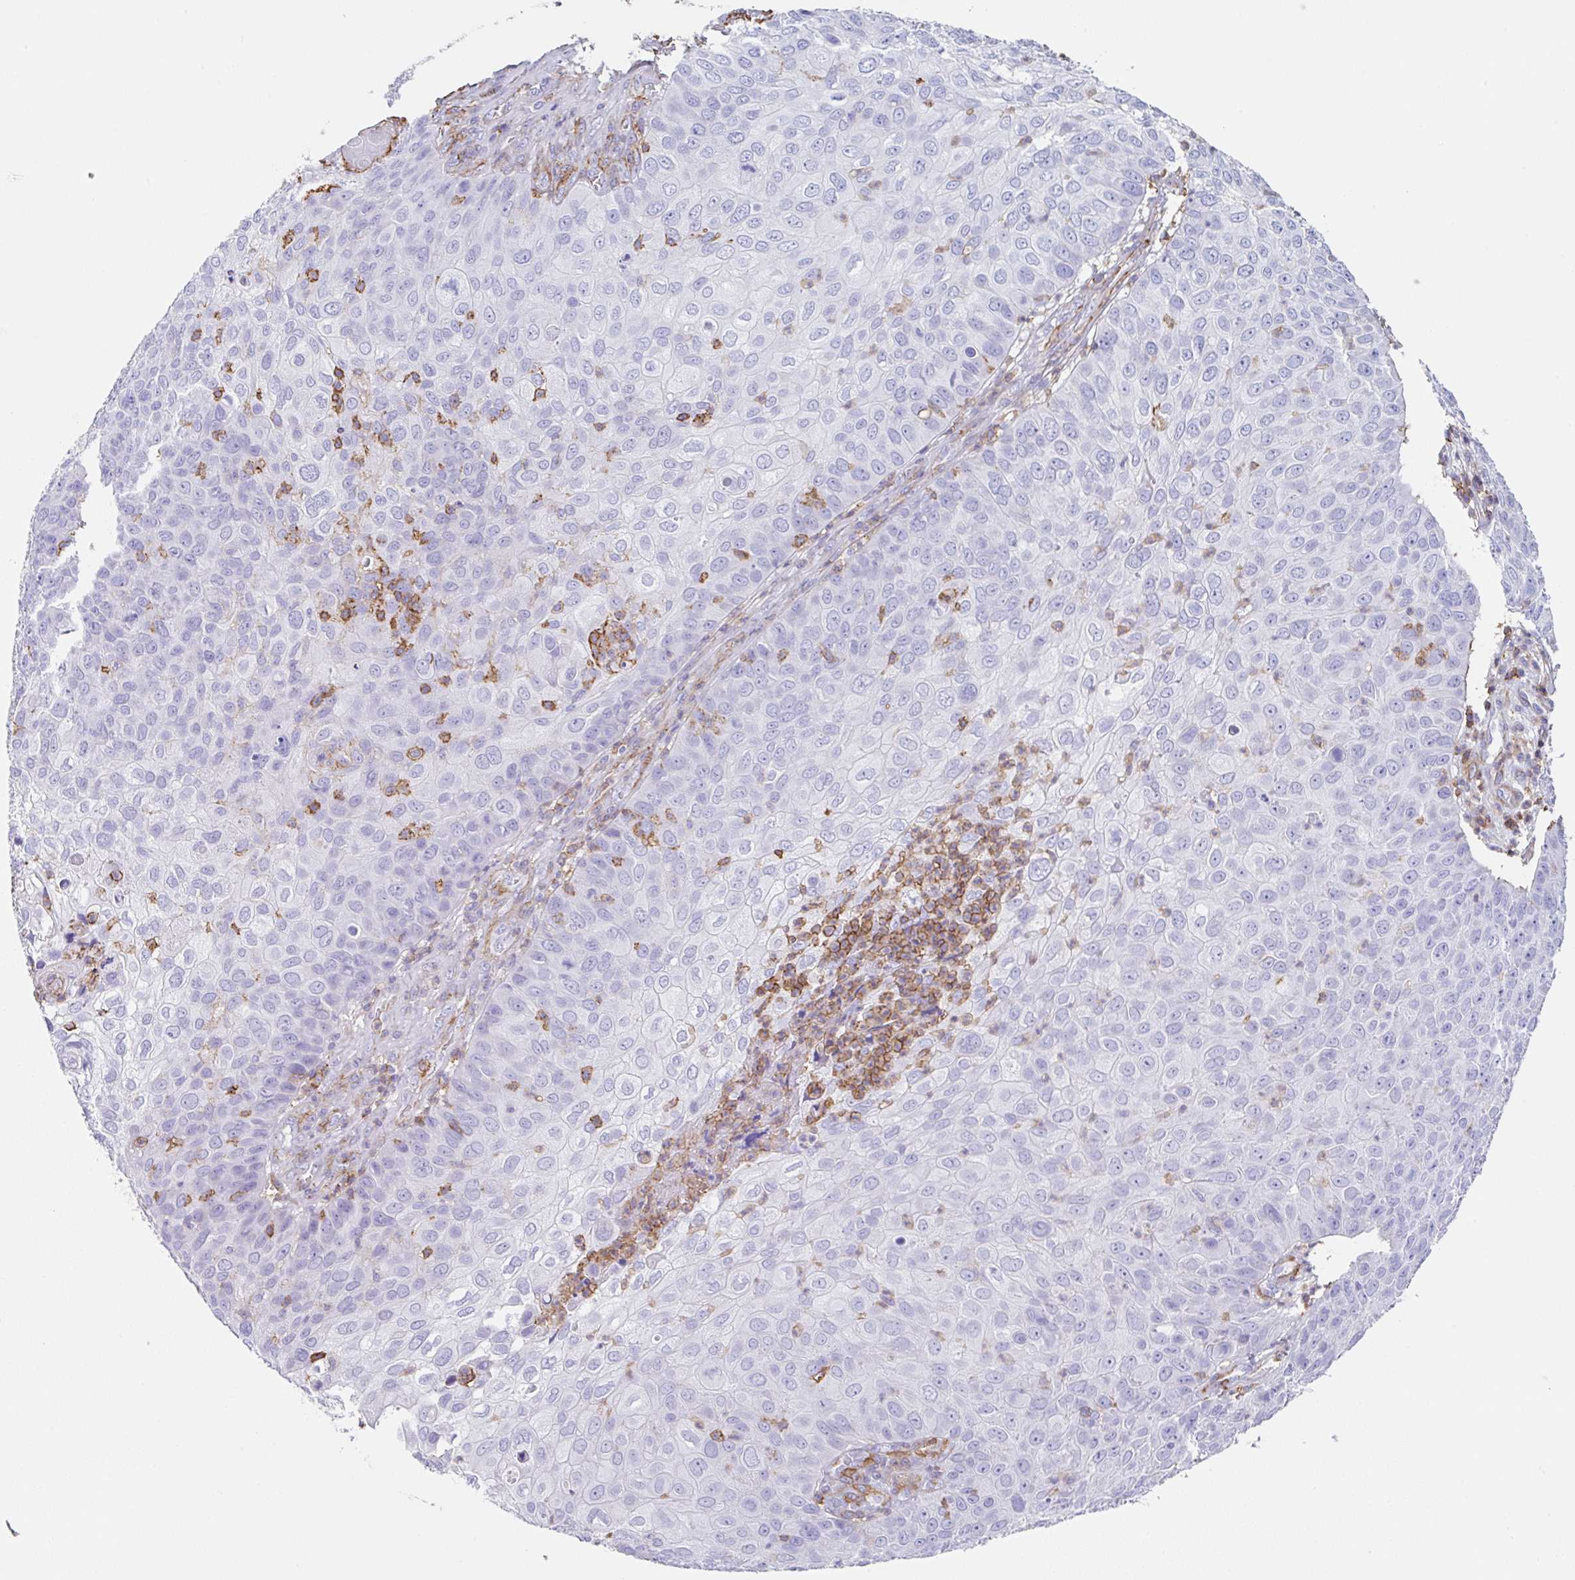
{"staining": {"intensity": "negative", "quantity": "none", "location": "none"}, "tissue": "skin cancer", "cell_type": "Tumor cells", "image_type": "cancer", "snomed": [{"axis": "morphology", "description": "Squamous cell carcinoma, NOS"}, {"axis": "topography", "description": "Skin"}], "caption": "Immunohistochemistry (IHC) of human skin cancer (squamous cell carcinoma) displays no staining in tumor cells.", "gene": "MTTP", "patient": {"sex": "male", "age": 87}}